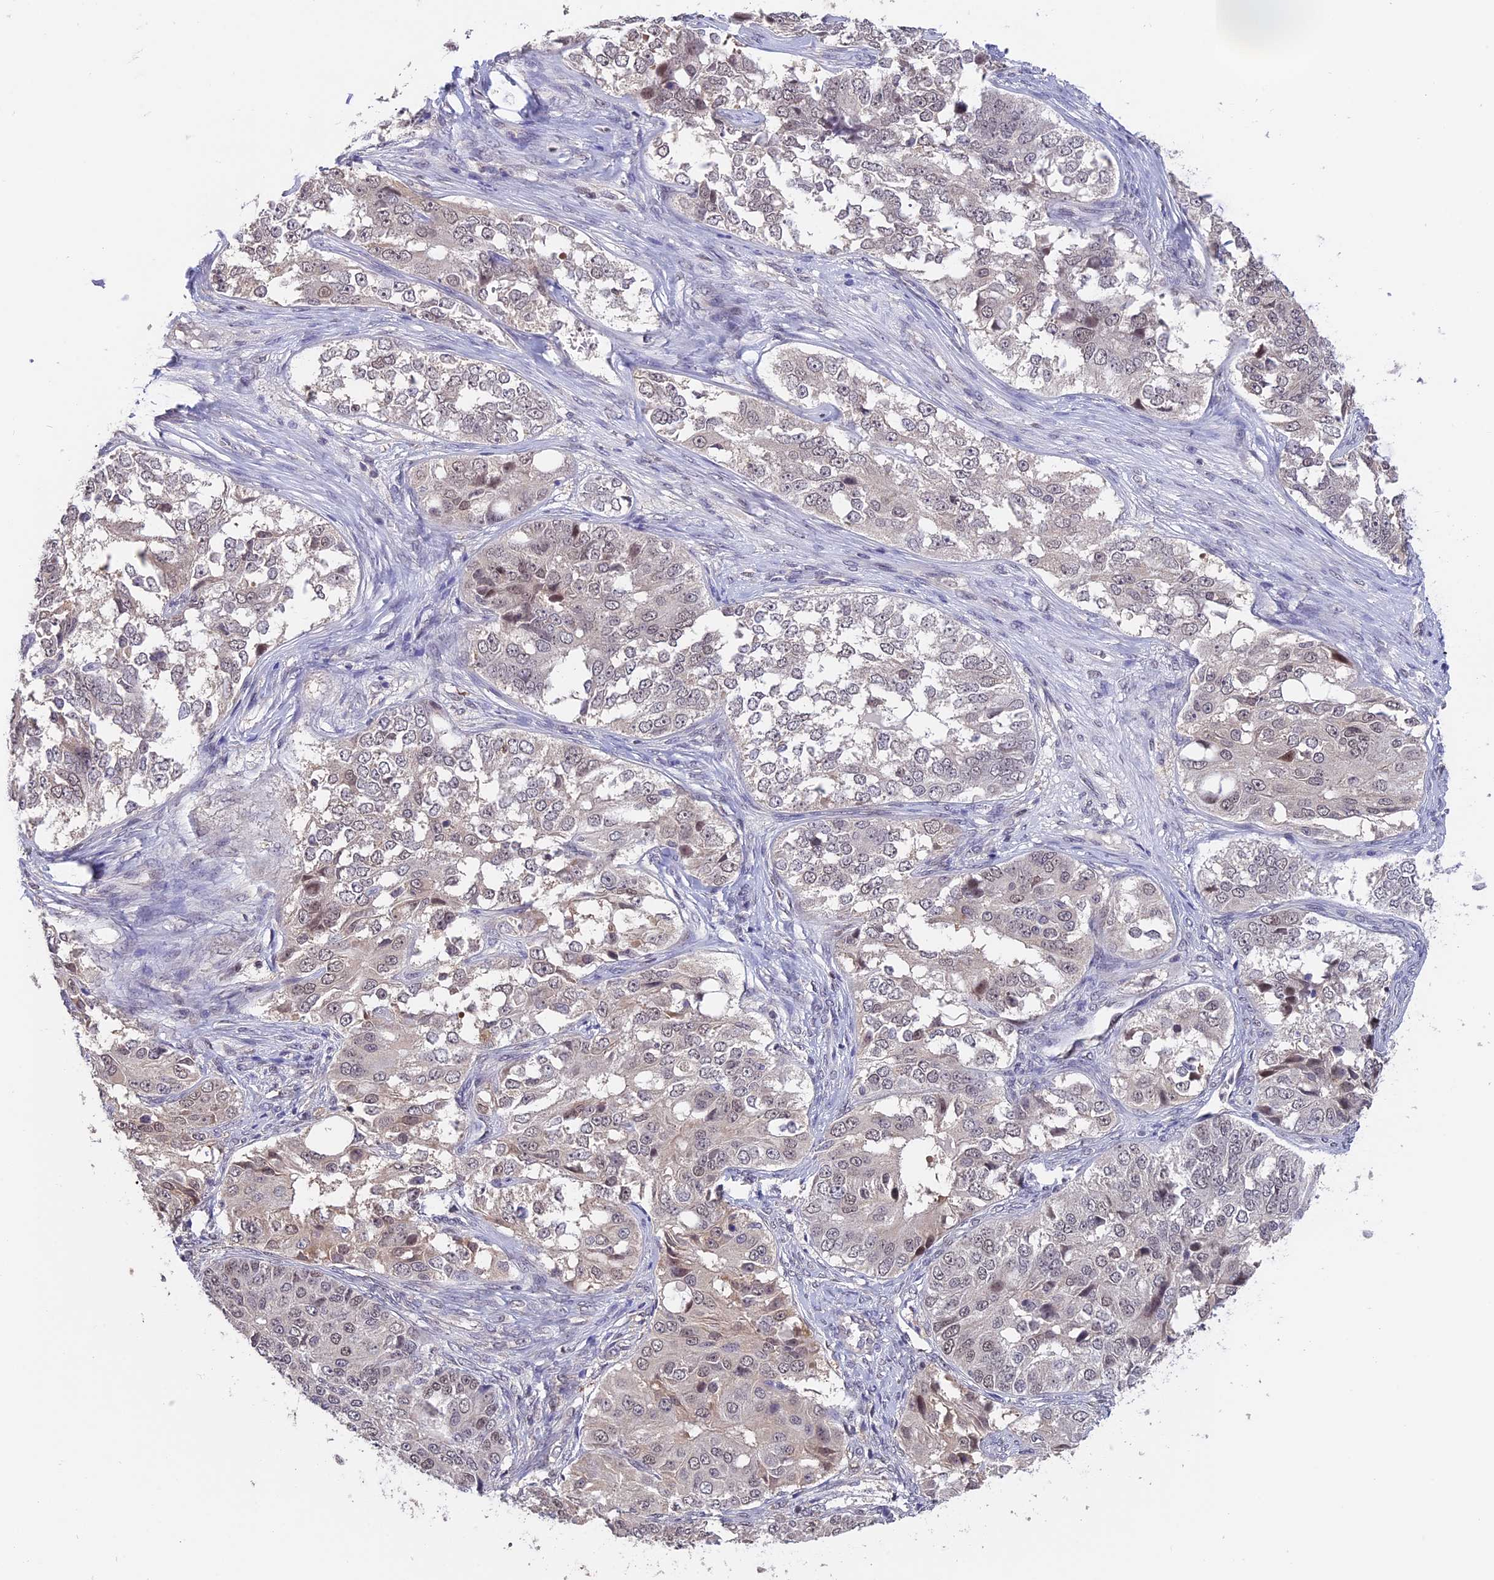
{"staining": {"intensity": "weak", "quantity": "<25%", "location": "nuclear"}, "tissue": "ovarian cancer", "cell_type": "Tumor cells", "image_type": "cancer", "snomed": [{"axis": "morphology", "description": "Carcinoma, endometroid"}, {"axis": "topography", "description": "Ovary"}], "caption": "A histopathology image of human endometroid carcinoma (ovarian) is negative for staining in tumor cells. (DAB (3,3'-diaminobenzidine) immunohistochemistry (IHC), high magnification).", "gene": "RFC5", "patient": {"sex": "female", "age": 51}}